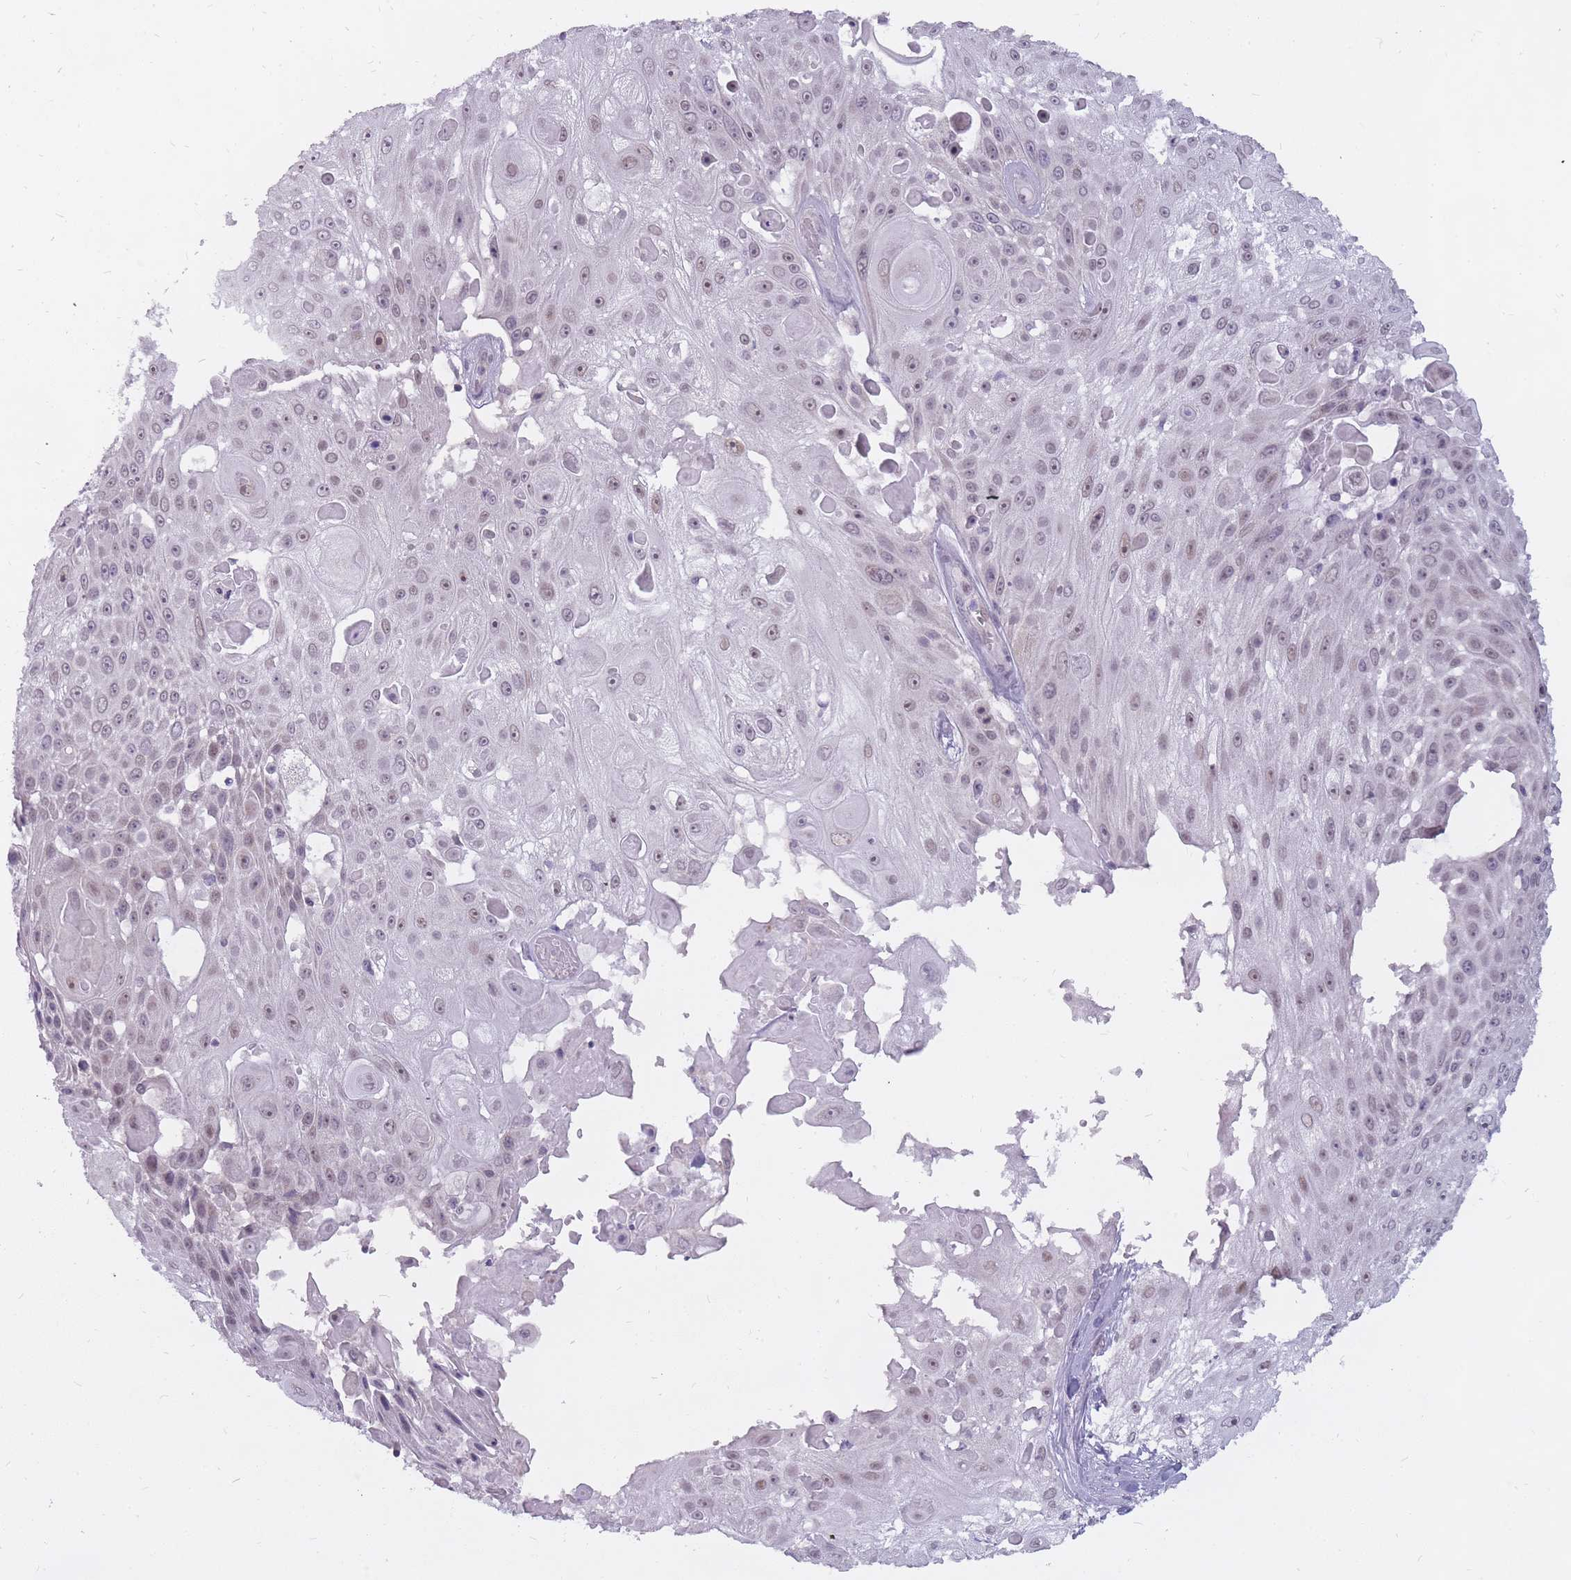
{"staining": {"intensity": "weak", "quantity": "25%-75%", "location": "nuclear"}, "tissue": "skin cancer", "cell_type": "Tumor cells", "image_type": "cancer", "snomed": [{"axis": "morphology", "description": "Squamous cell carcinoma, NOS"}, {"axis": "topography", "description": "Skin"}], "caption": "An immunohistochemistry (IHC) photomicrograph of neoplastic tissue is shown. Protein staining in brown shows weak nuclear positivity in squamous cell carcinoma (skin) within tumor cells.", "gene": "POMZP3", "patient": {"sex": "female", "age": 86}}